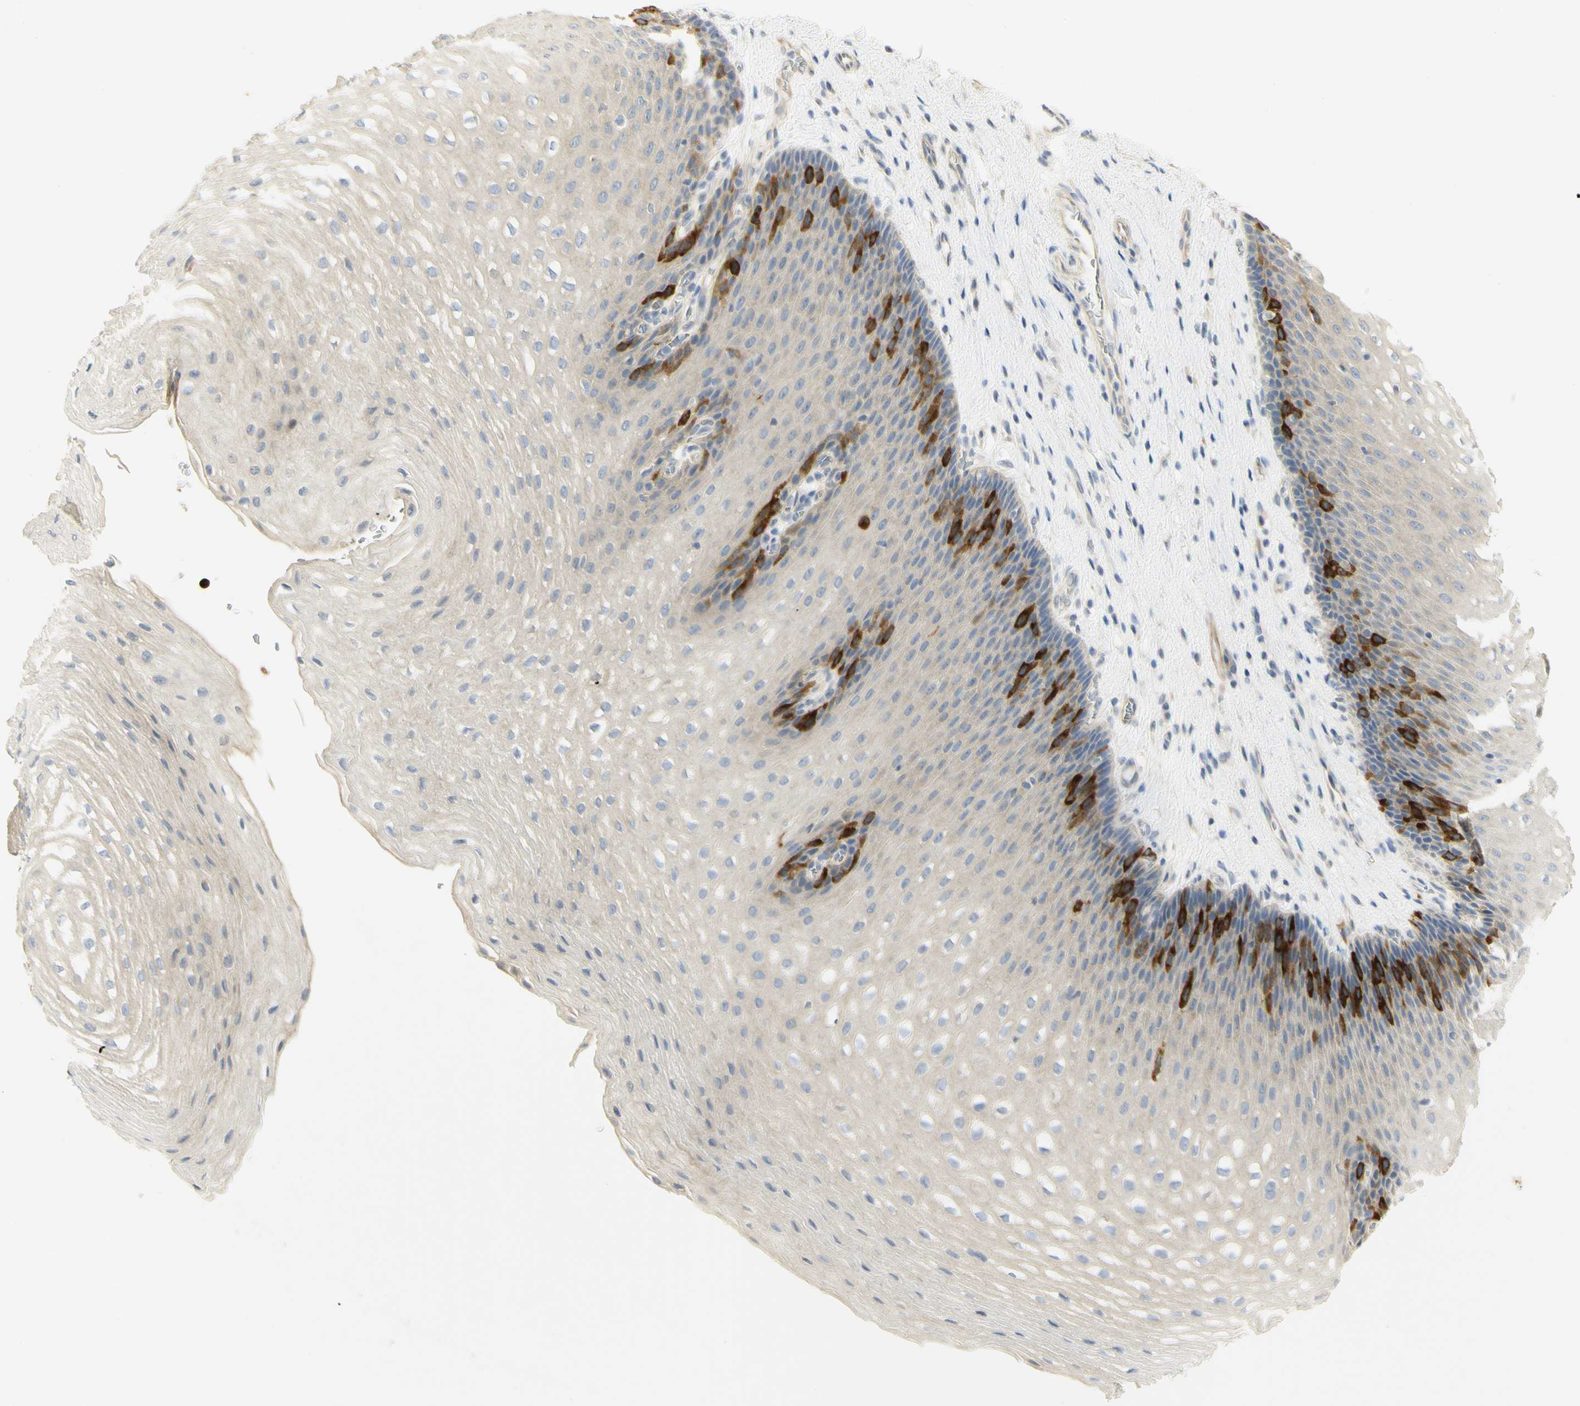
{"staining": {"intensity": "strong", "quantity": "<25%", "location": "cytoplasmic/membranous"}, "tissue": "esophagus", "cell_type": "Squamous epithelial cells", "image_type": "normal", "snomed": [{"axis": "morphology", "description": "Normal tissue, NOS"}, {"axis": "topography", "description": "Esophagus"}], "caption": "A photomicrograph of human esophagus stained for a protein shows strong cytoplasmic/membranous brown staining in squamous epithelial cells. (Stains: DAB (3,3'-diaminobenzidine) in brown, nuclei in blue, Microscopy: brightfield microscopy at high magnification).", "gene": "KIF11", "patient": {"sex": "male", "age": 48}}